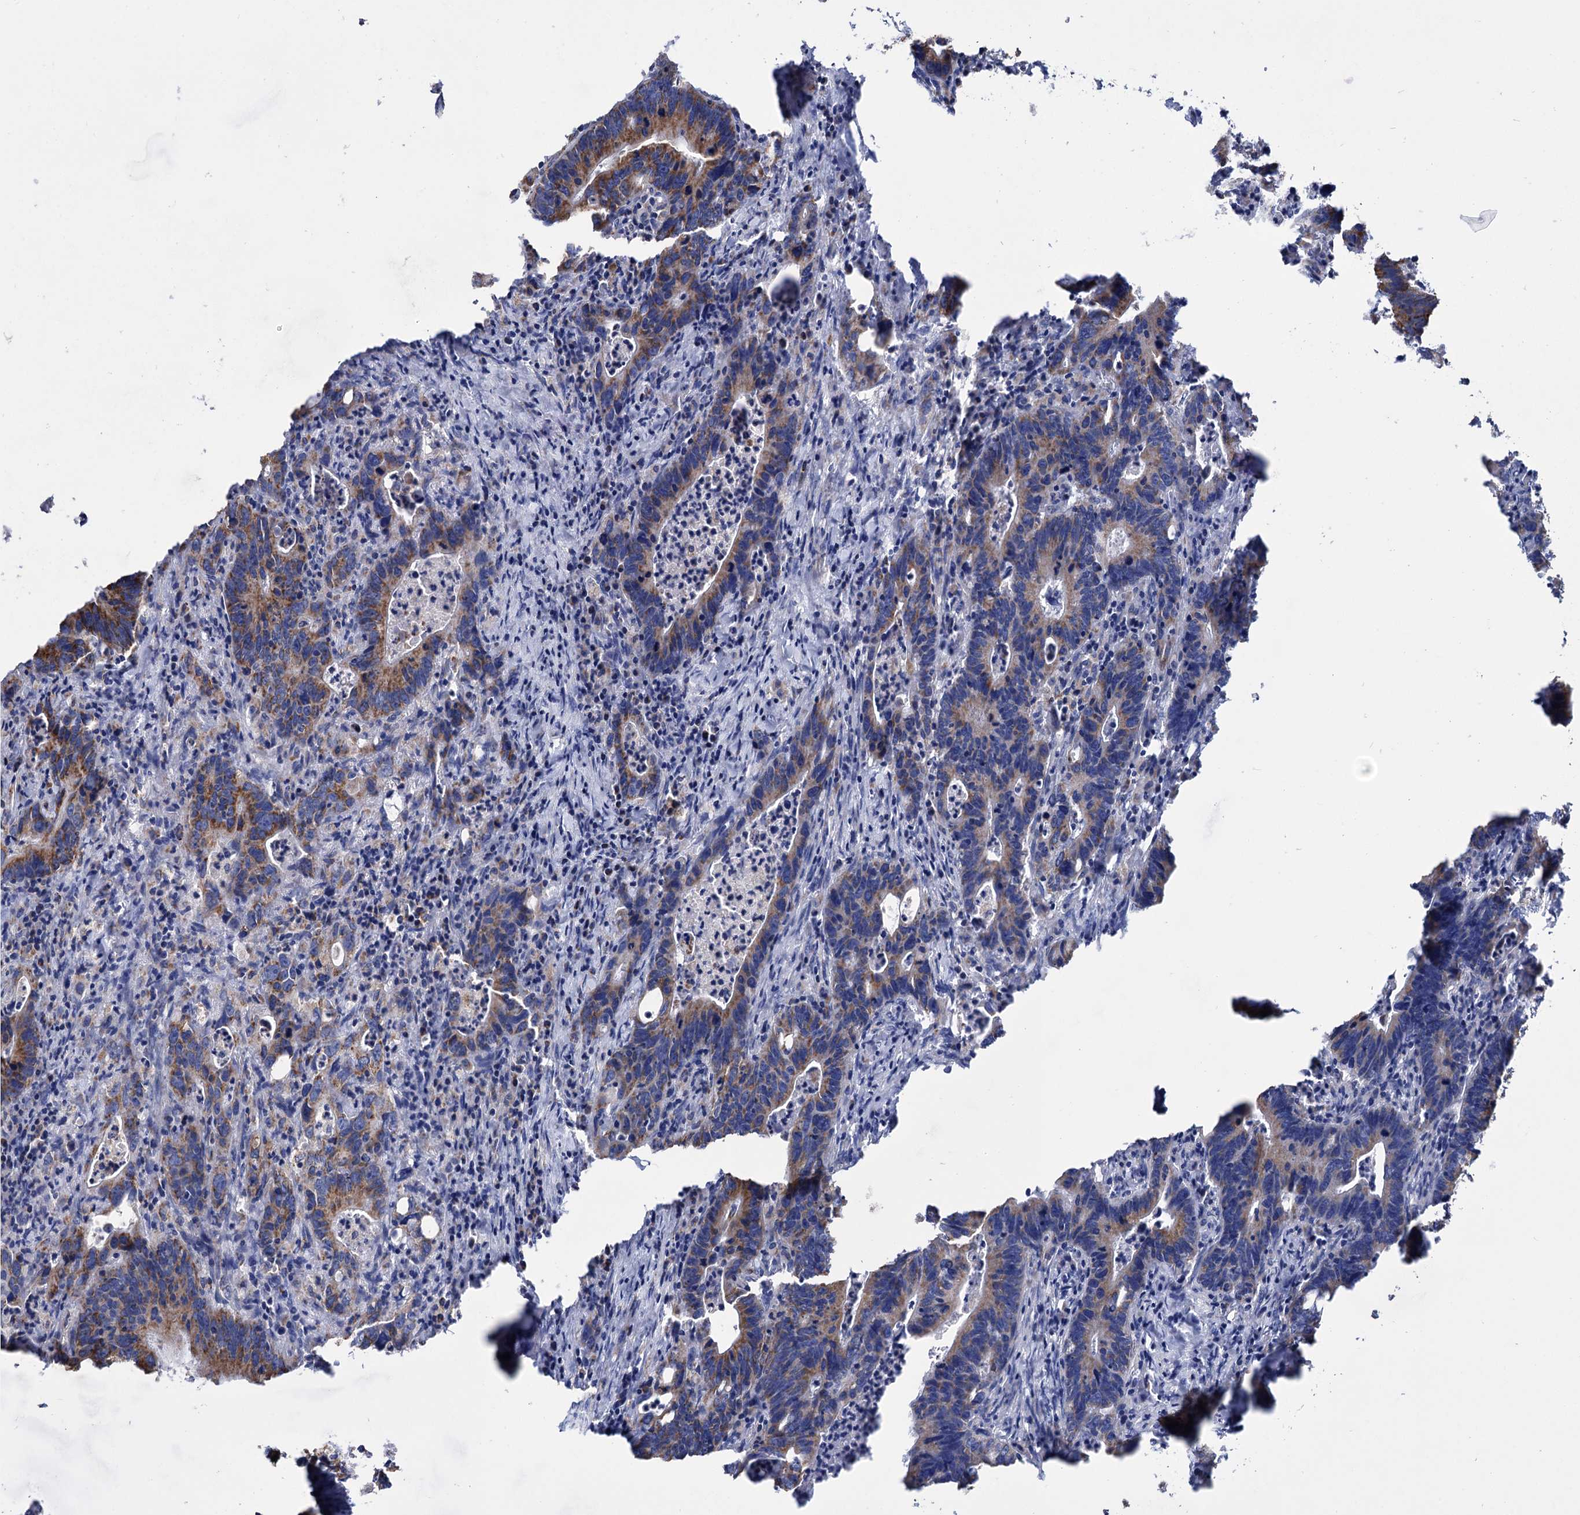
{"staining": {"intensity": "moderate", "quantity": ">75%", "location": "cytoplasmic/membranous"}, "tissue": "colorectal cancer", "cell_type": "Tumor cells", "image_type": "cancer", "snomed": [{"axis": "morphology", "description": "Adenocarcinoma, NOS"}, {"axis": "topography", "description": "Colon"}], "caption": "IHC of colorectal adenocarcinoma displays medium levels of moderate cytoplasmic/membranous expression in approximately >75% of tumor cells.", "gene": "ABHD10", "patient": {"sex": "female", "age": 75}}